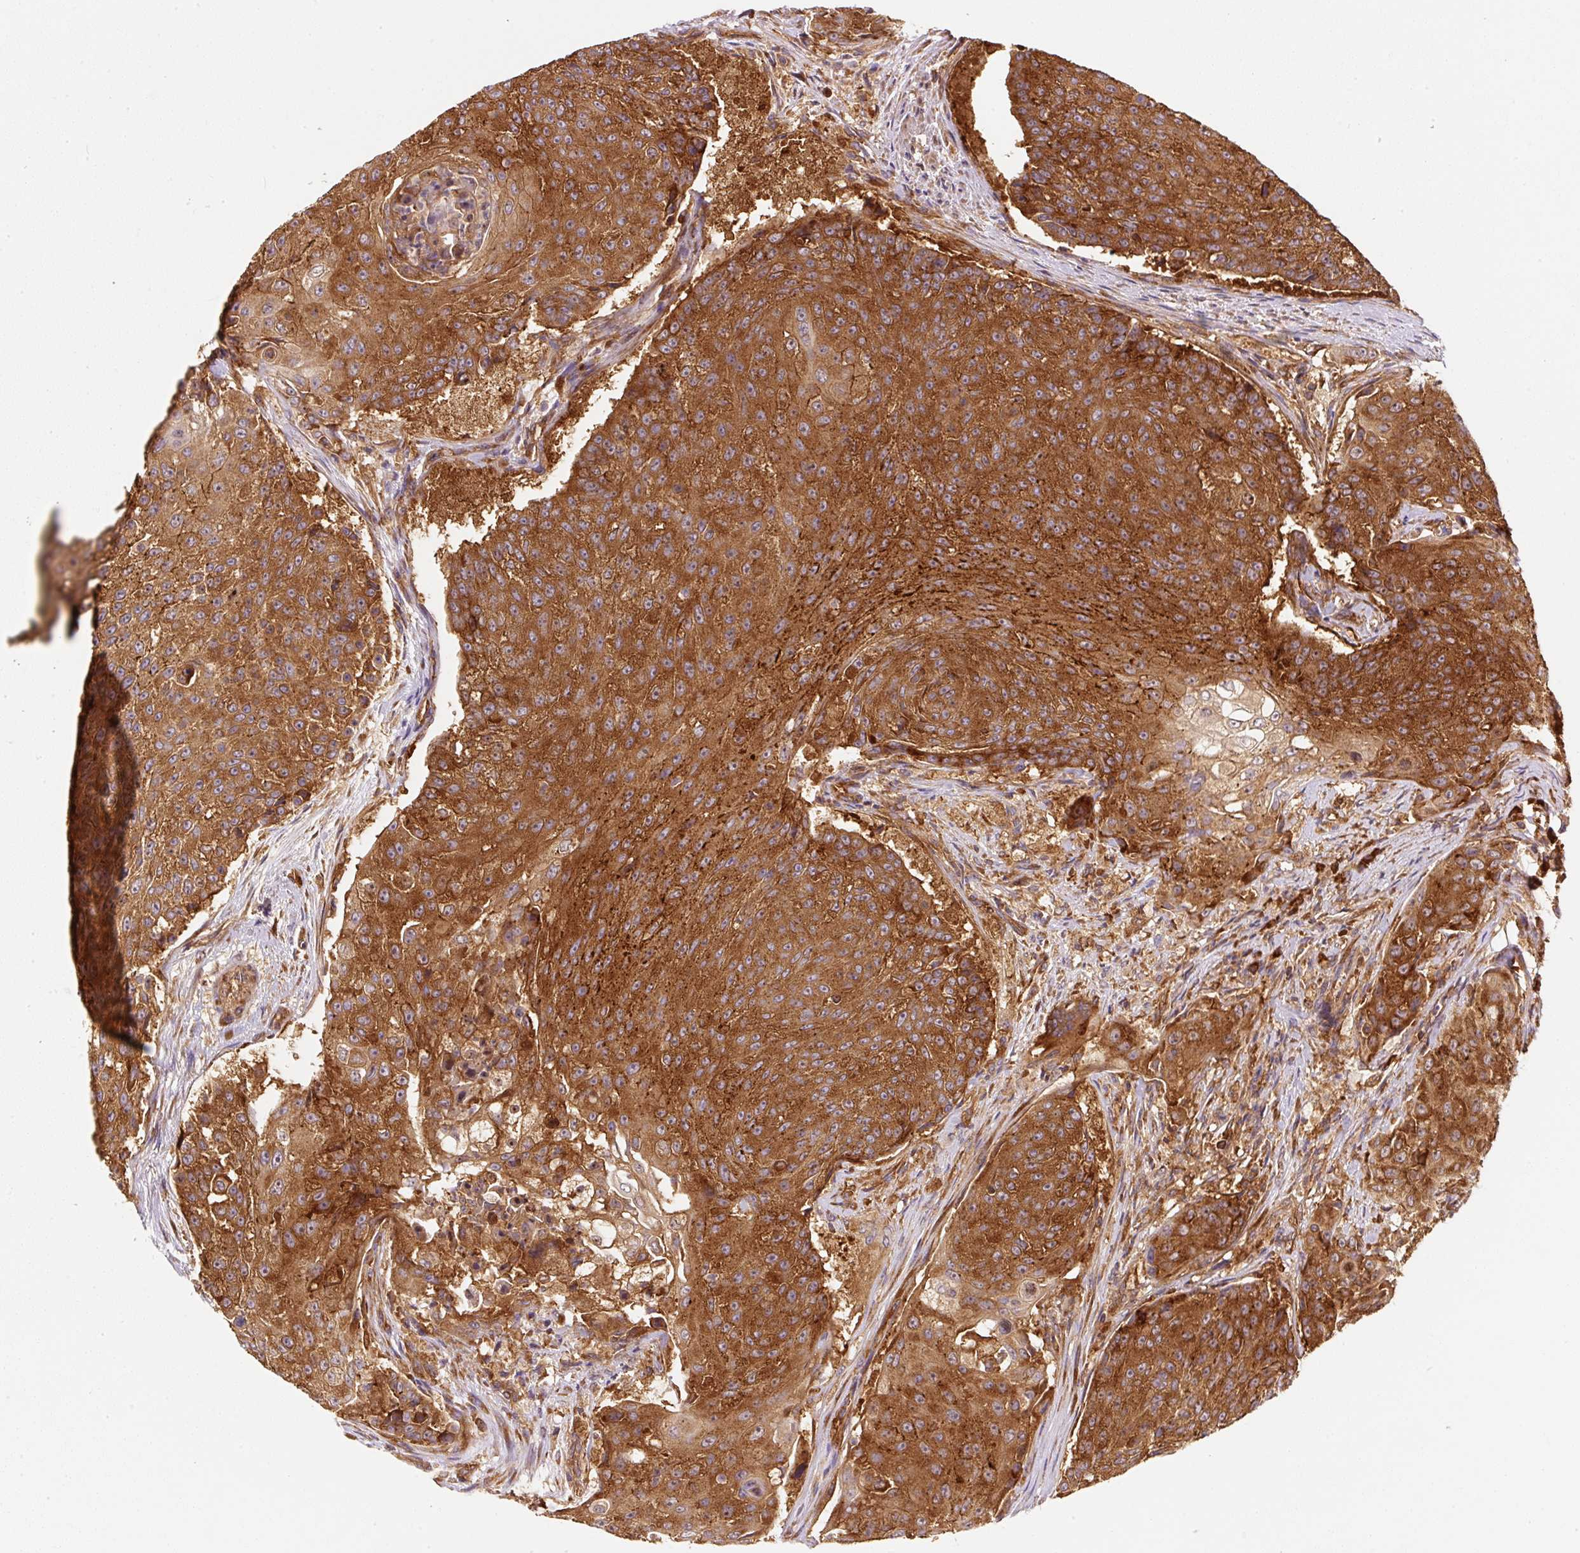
{"staining": {"intensity": "strong", "quantity": ">75%", "location": "cytoplasmic/membranous"}, "tissue": "urothelial cancer", "cell_type": "Tumor cells", "image_type": "cancer", "snomed": [{"axis": "morphology", "description": "Urothelial carcinoma, High grade"}, {"axis": "topography", "description": "Urinary bladder"}], "caption": "Urothelial cancer stained with DAB (3,3'-diaminobenzidine) IHC exhibits high levels of strong cytoplasmic/membranous expression in about >75% of tumor cells.", "gene": "EIF2S2", "patient": {"sex": "female", "age": 63}}